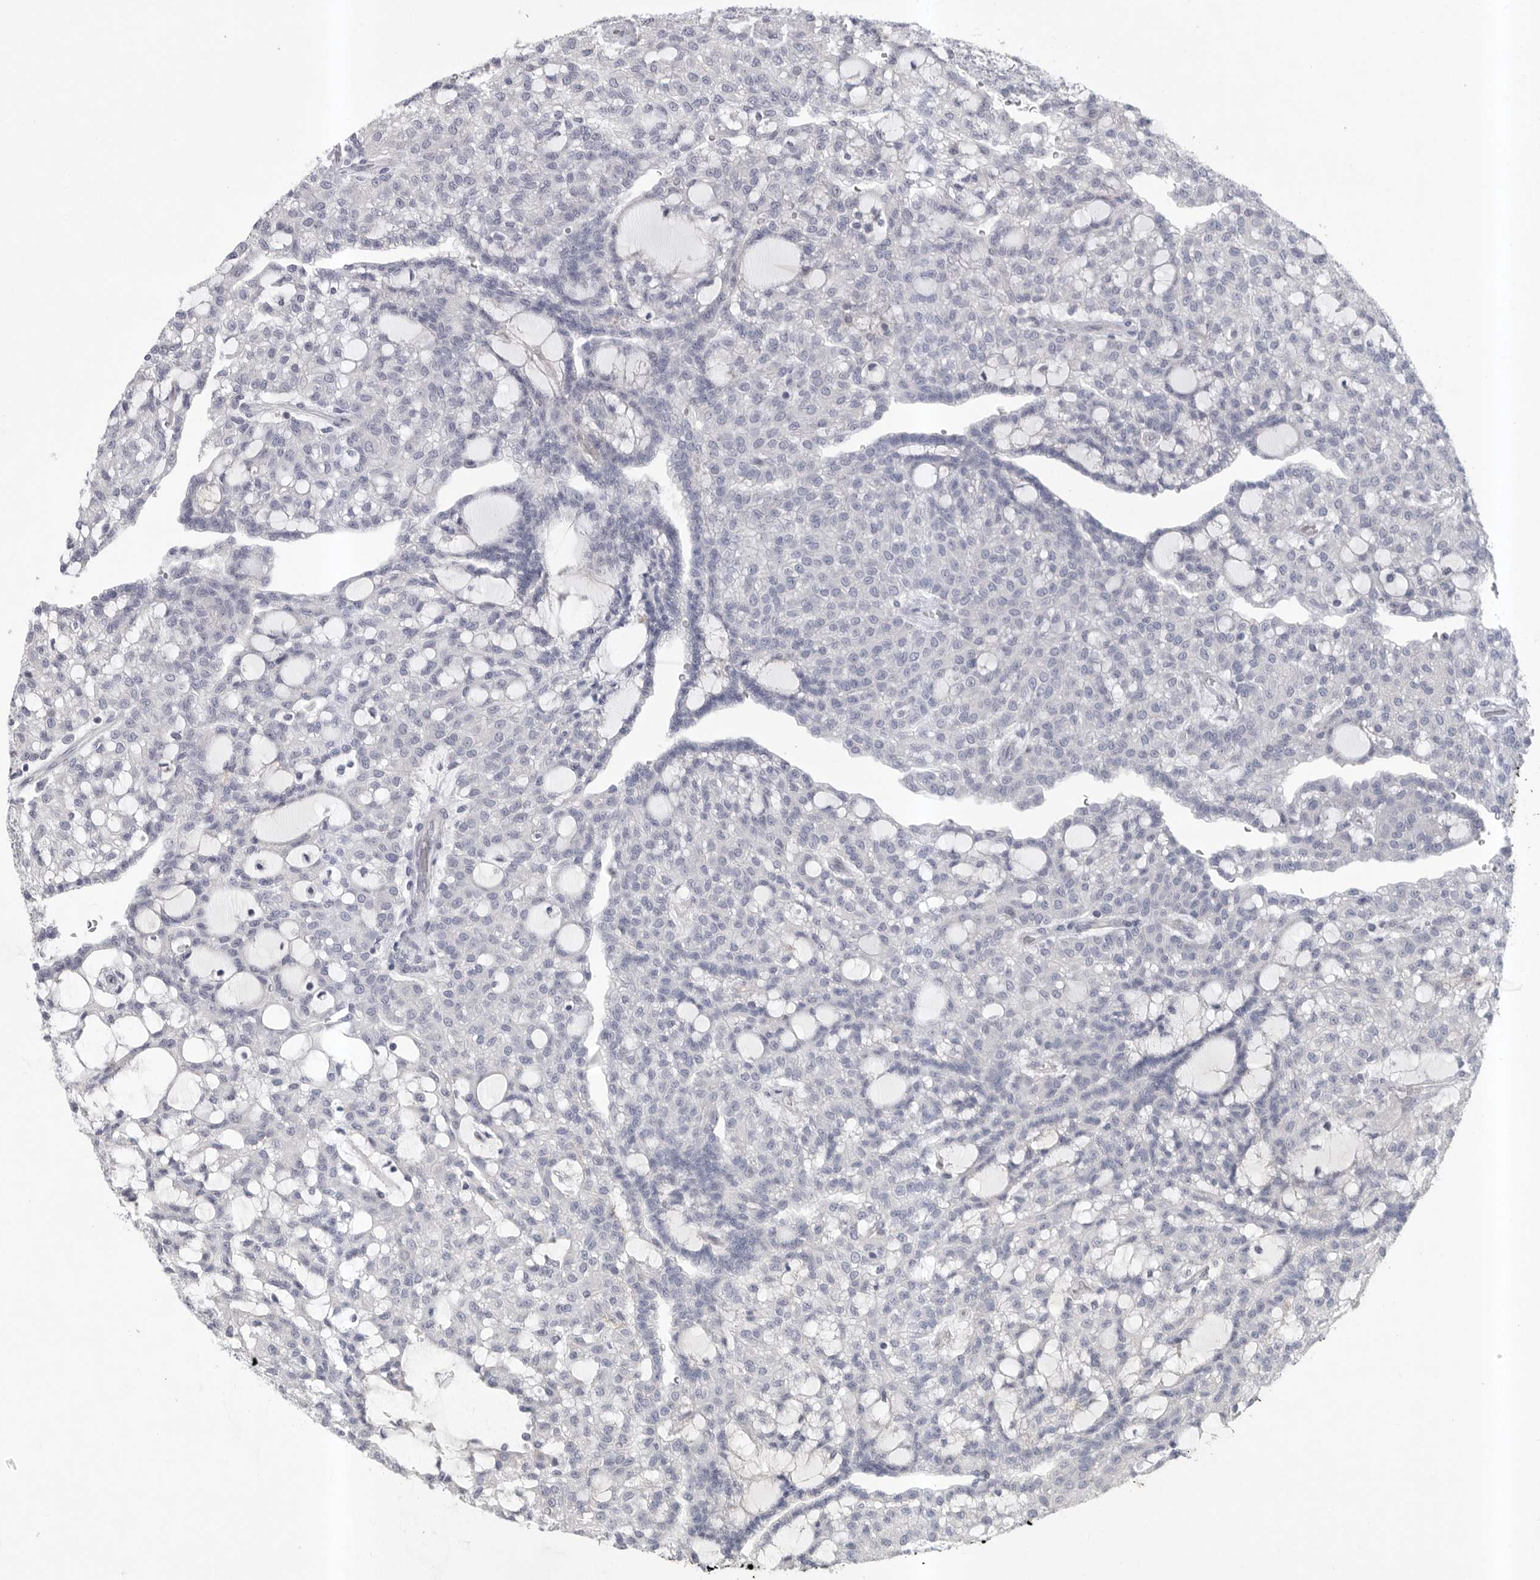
{"staining": {"intensity": "negative", "quantity": "none", "location": "none"}, "tissue": "renal cancer", "cell_type": "Tumor cells", "image_type": "cancer", "snomed": [{"axis": "morphology", "description": "Adenocarcinoma, NOS"}, {"axis": "topography", "description": "Kidney"}], "caption": "Renal cancer stained for a protein using IHC reveals no expression tumor cells.", "gene": "TMEM69", "patient": {"sex": "male", "age": 63}}